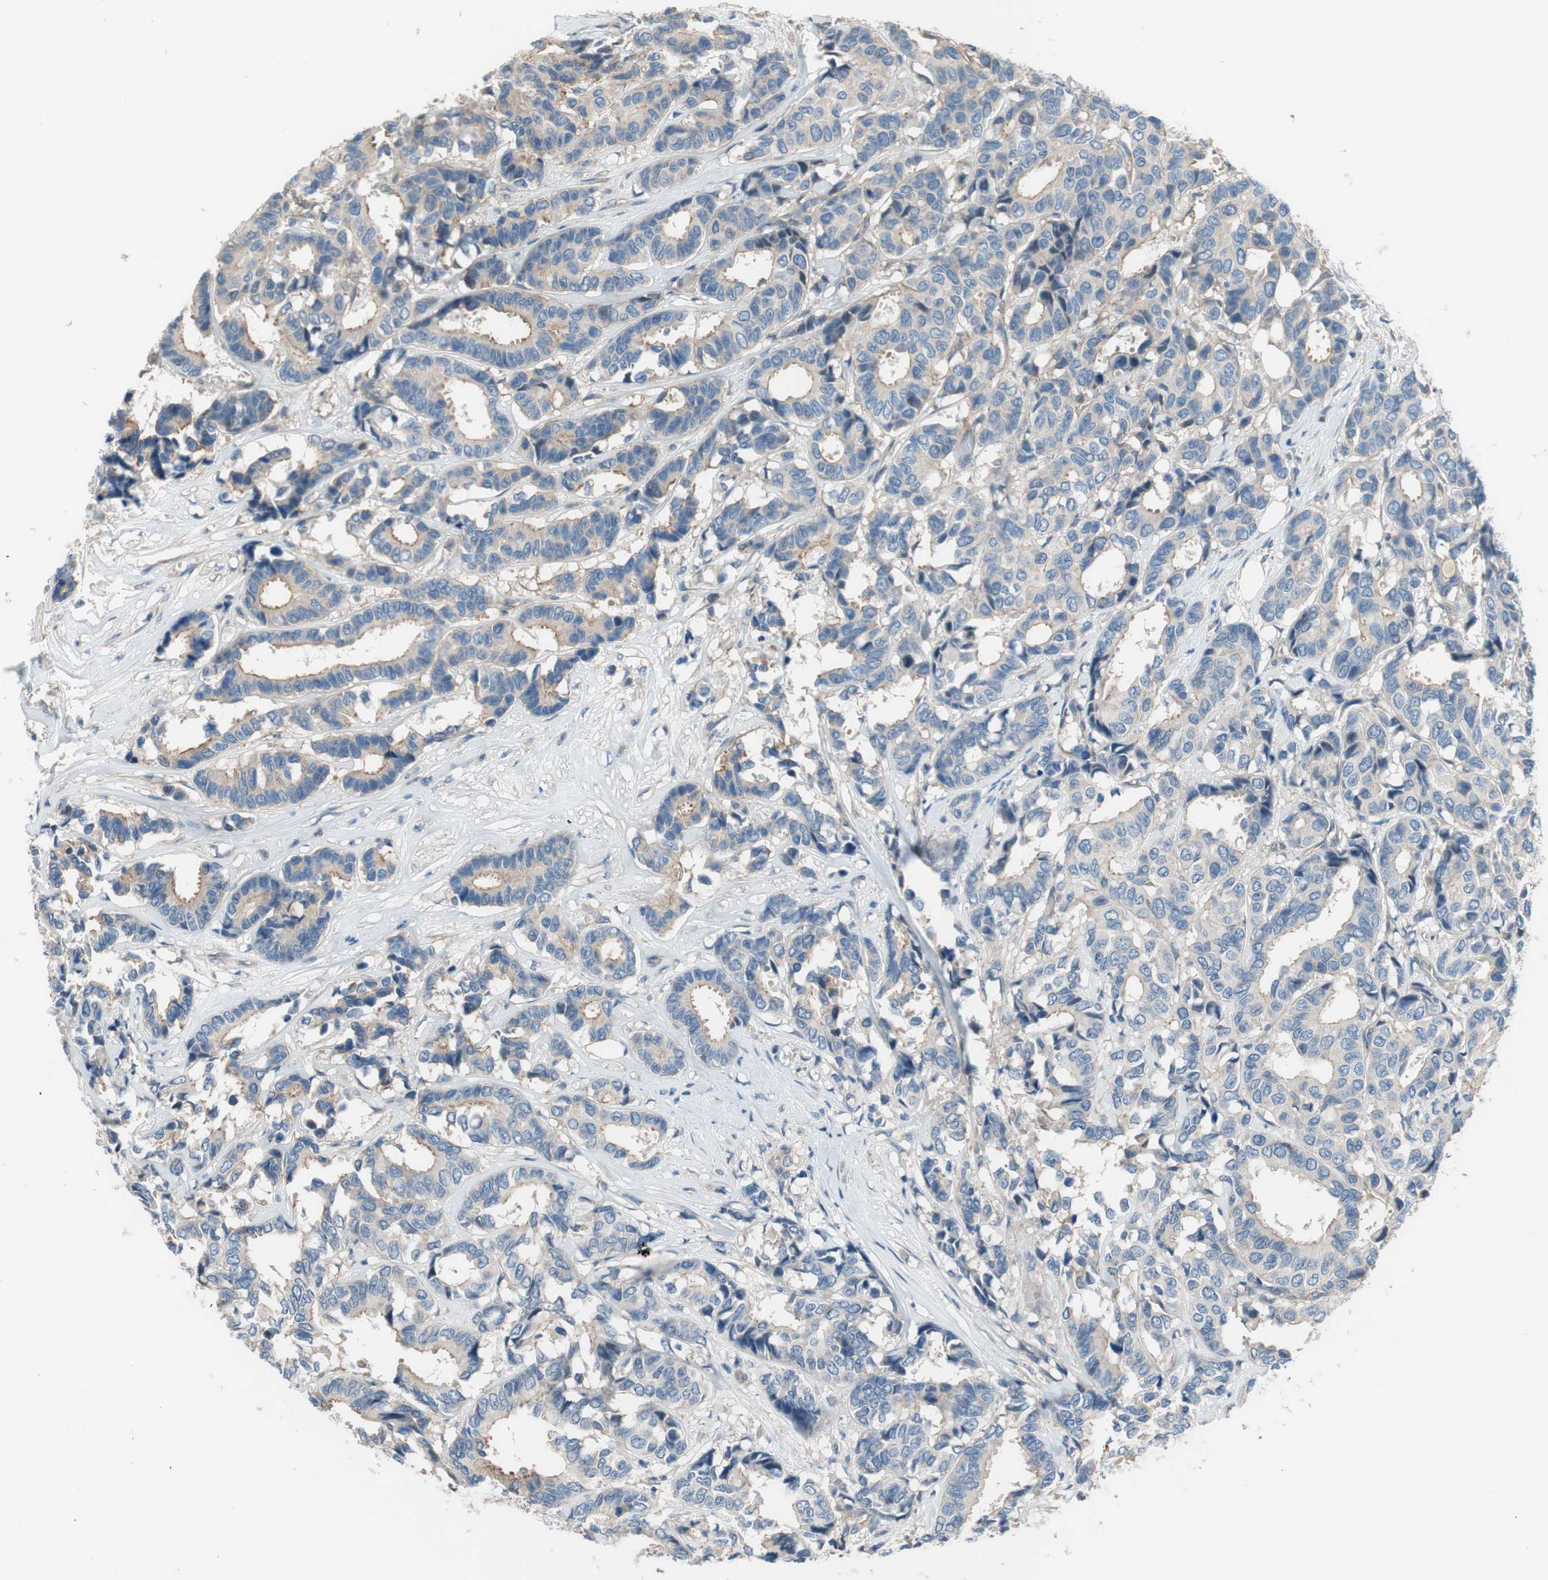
{"staining": {"intensity": "weak", "quantity": ">75%", "location": "cytoplasmic/membranous"}, "tissue": "breast cancer", "cell_type": "Tumor cells", "image_type": "cancer", "snomed": [{"axis": "morphology", "description": "Duct carcinoma"}, {"axis": "topography", "description": "Breast"}], "caption": "Immunohistochemistry (IHC) (DAB (3,3'-diaminobenzidine)) staining of human breast cancer (infiltrating ductal carcinoma) shows weak cytoplasmic/membranous protein expression in about >75% of tumor cells.", "gene": "CALML3", "patient": {"sex": "female", "age": 87}}